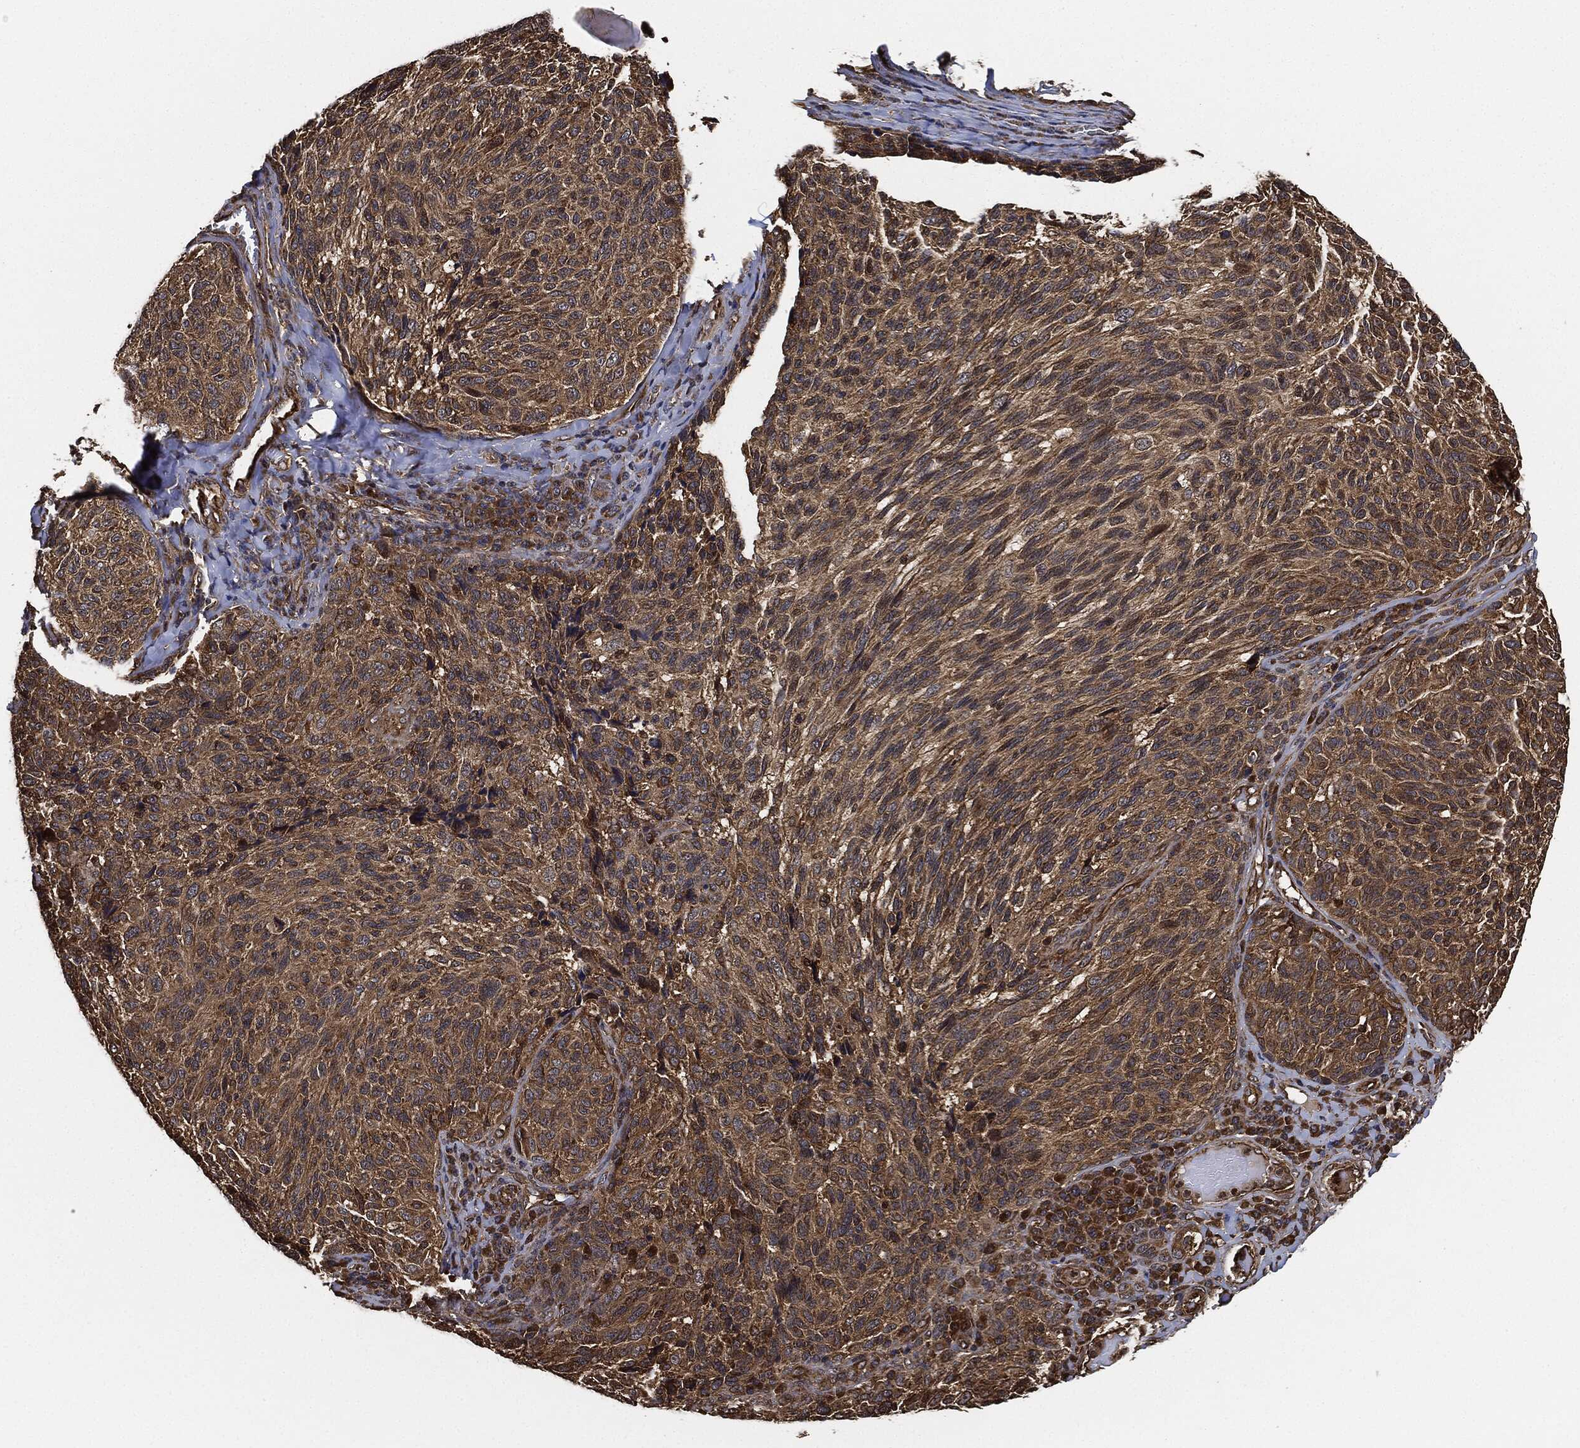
{"staining": {"intensity": "moderate", "quantity": ">75%", "location": "cytoplasmic/membranous"}, "tissue": "melanoma", "cell_type": "Tumor cells", "image_type": "cancer", "snomed": [{"axis": "morphology", "description": "Malignant melanoma, NOS"}, {"axis": "topography", "description": "Skin"}], "caption": "Protein analysis of malignant melanoma tissue exhibits moderate cytoplasmic/membranous positivity in about >75% of tumor cells.", "gene": "CEP290", "patient": {"sex": "female", "age": 73}}